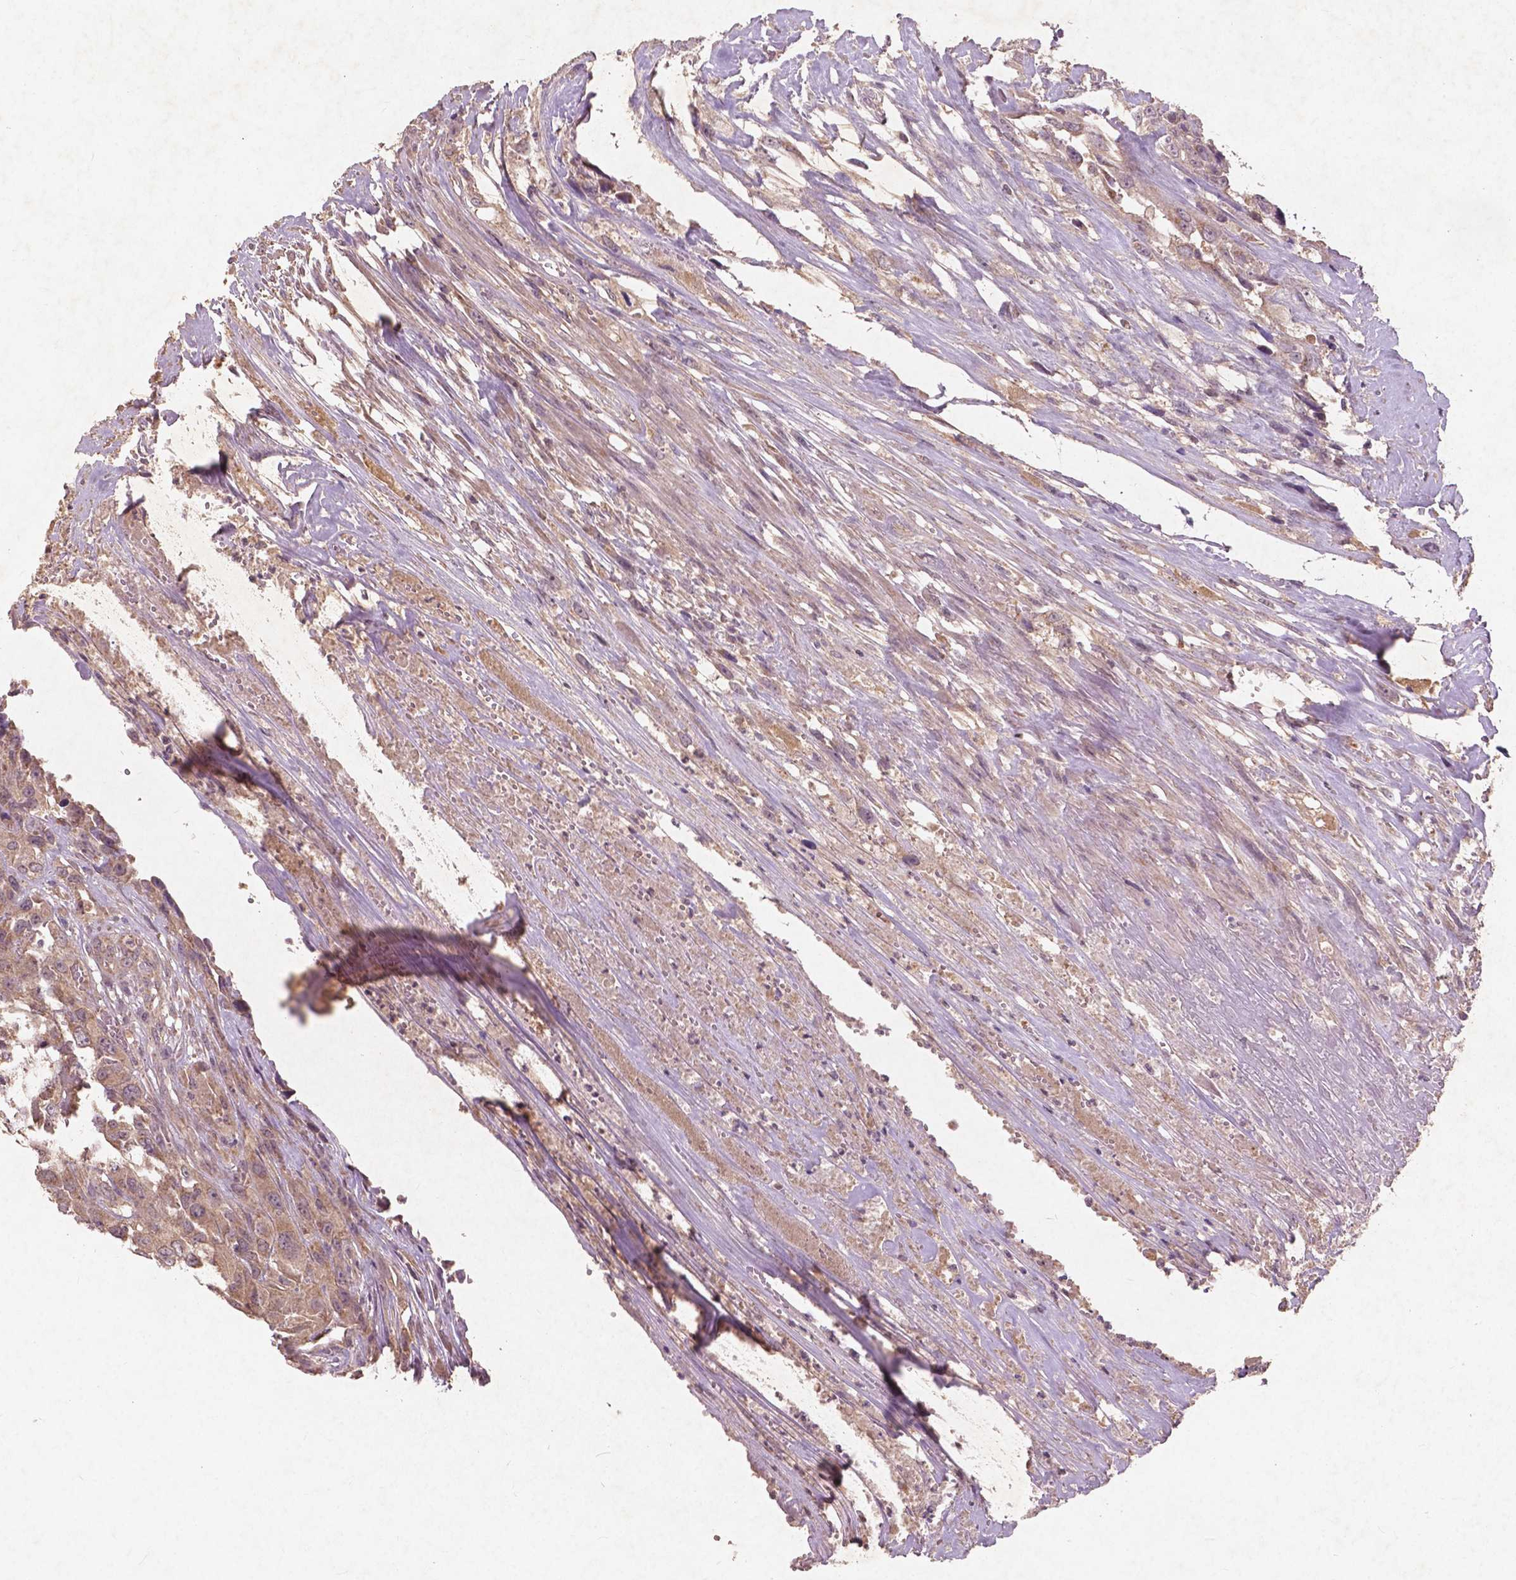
{"staining": {"intensity": "moderate", "quantity": ">75%", "location": "cytoplasmic/membranous"}, "tissue": "urothelial cancer", "cell_type": "Tumor cells", "image_type": "cancer", "snomed": [{"axis": "morphology", "description": "Urothelial carcinoma, High grade"}, {"axis": "topography", "description": "Urinary bladder"}], "caption": "Urothelial carcinoma (high-grade) stained for a protein demonstrates moderate cytoplasmic/membranous positivity in tumor cells.", "gene": "ST6GALNAC5", "patient": {"sex": "male", "age": 67}}